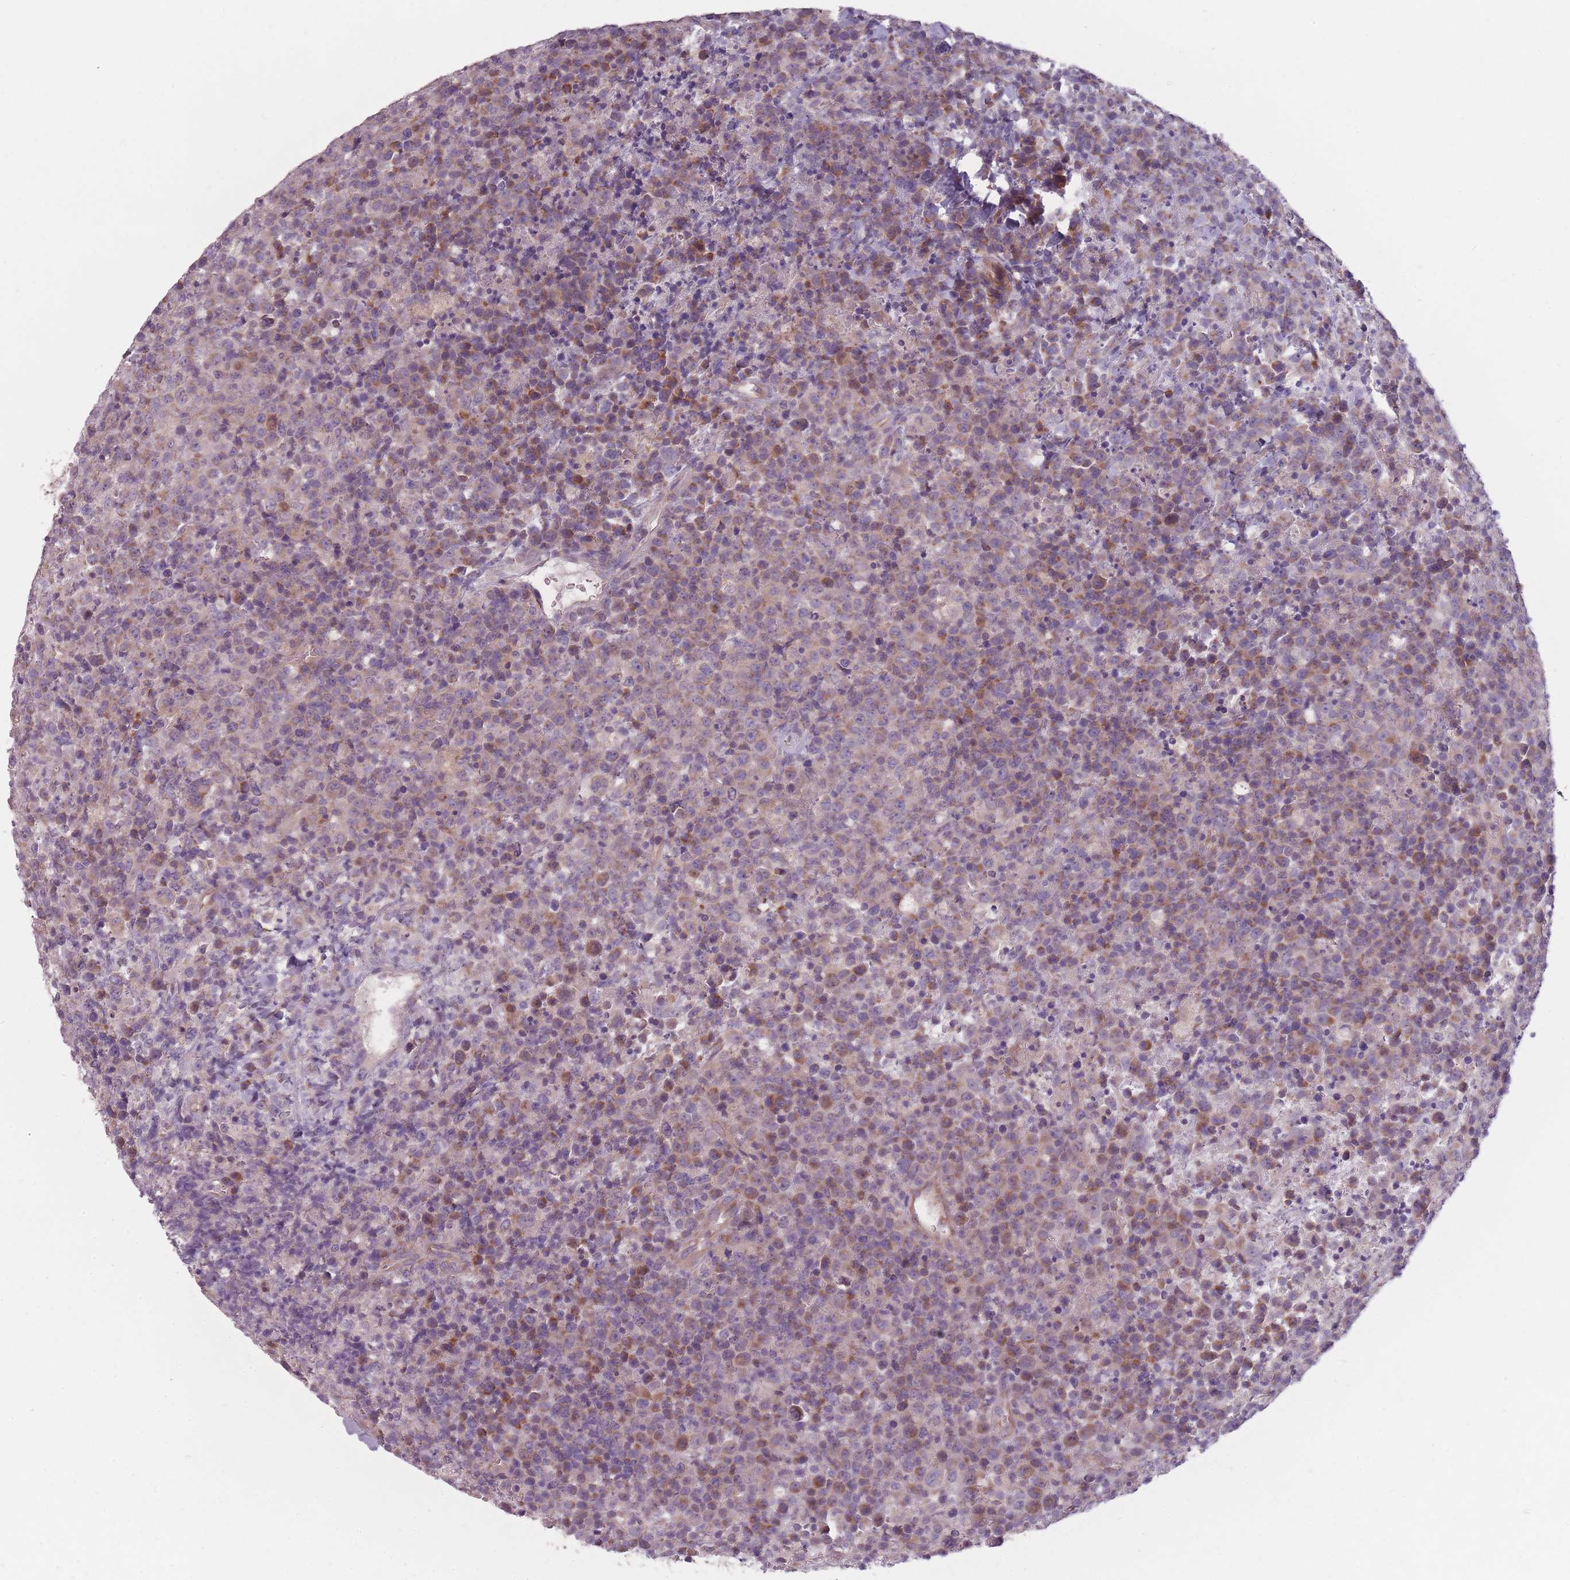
{"staining": {"intensity": "moderate", "quantity": "25%-75%", "location": "cytoplasmic/membranous"}, "tissue": "lymphoma", "cell_type": "Tumor cells", "image_type": "cancer", "snomed": [{"axis": "morphology", "description": "Malignant lymphoma, non-Hodgkin's type, High grade"}, {"axis": "topography", "description": "Lymph node"}], "caption": "High-grade malignant lymphoma, non-Hodgkin's type stained with IHC exhibits moderate cytoplasmic/membranous staining in about 25%-75% of tumor cells.", "gene": "NT5DC2", "patient": {"sex": "male", "age": 16}}